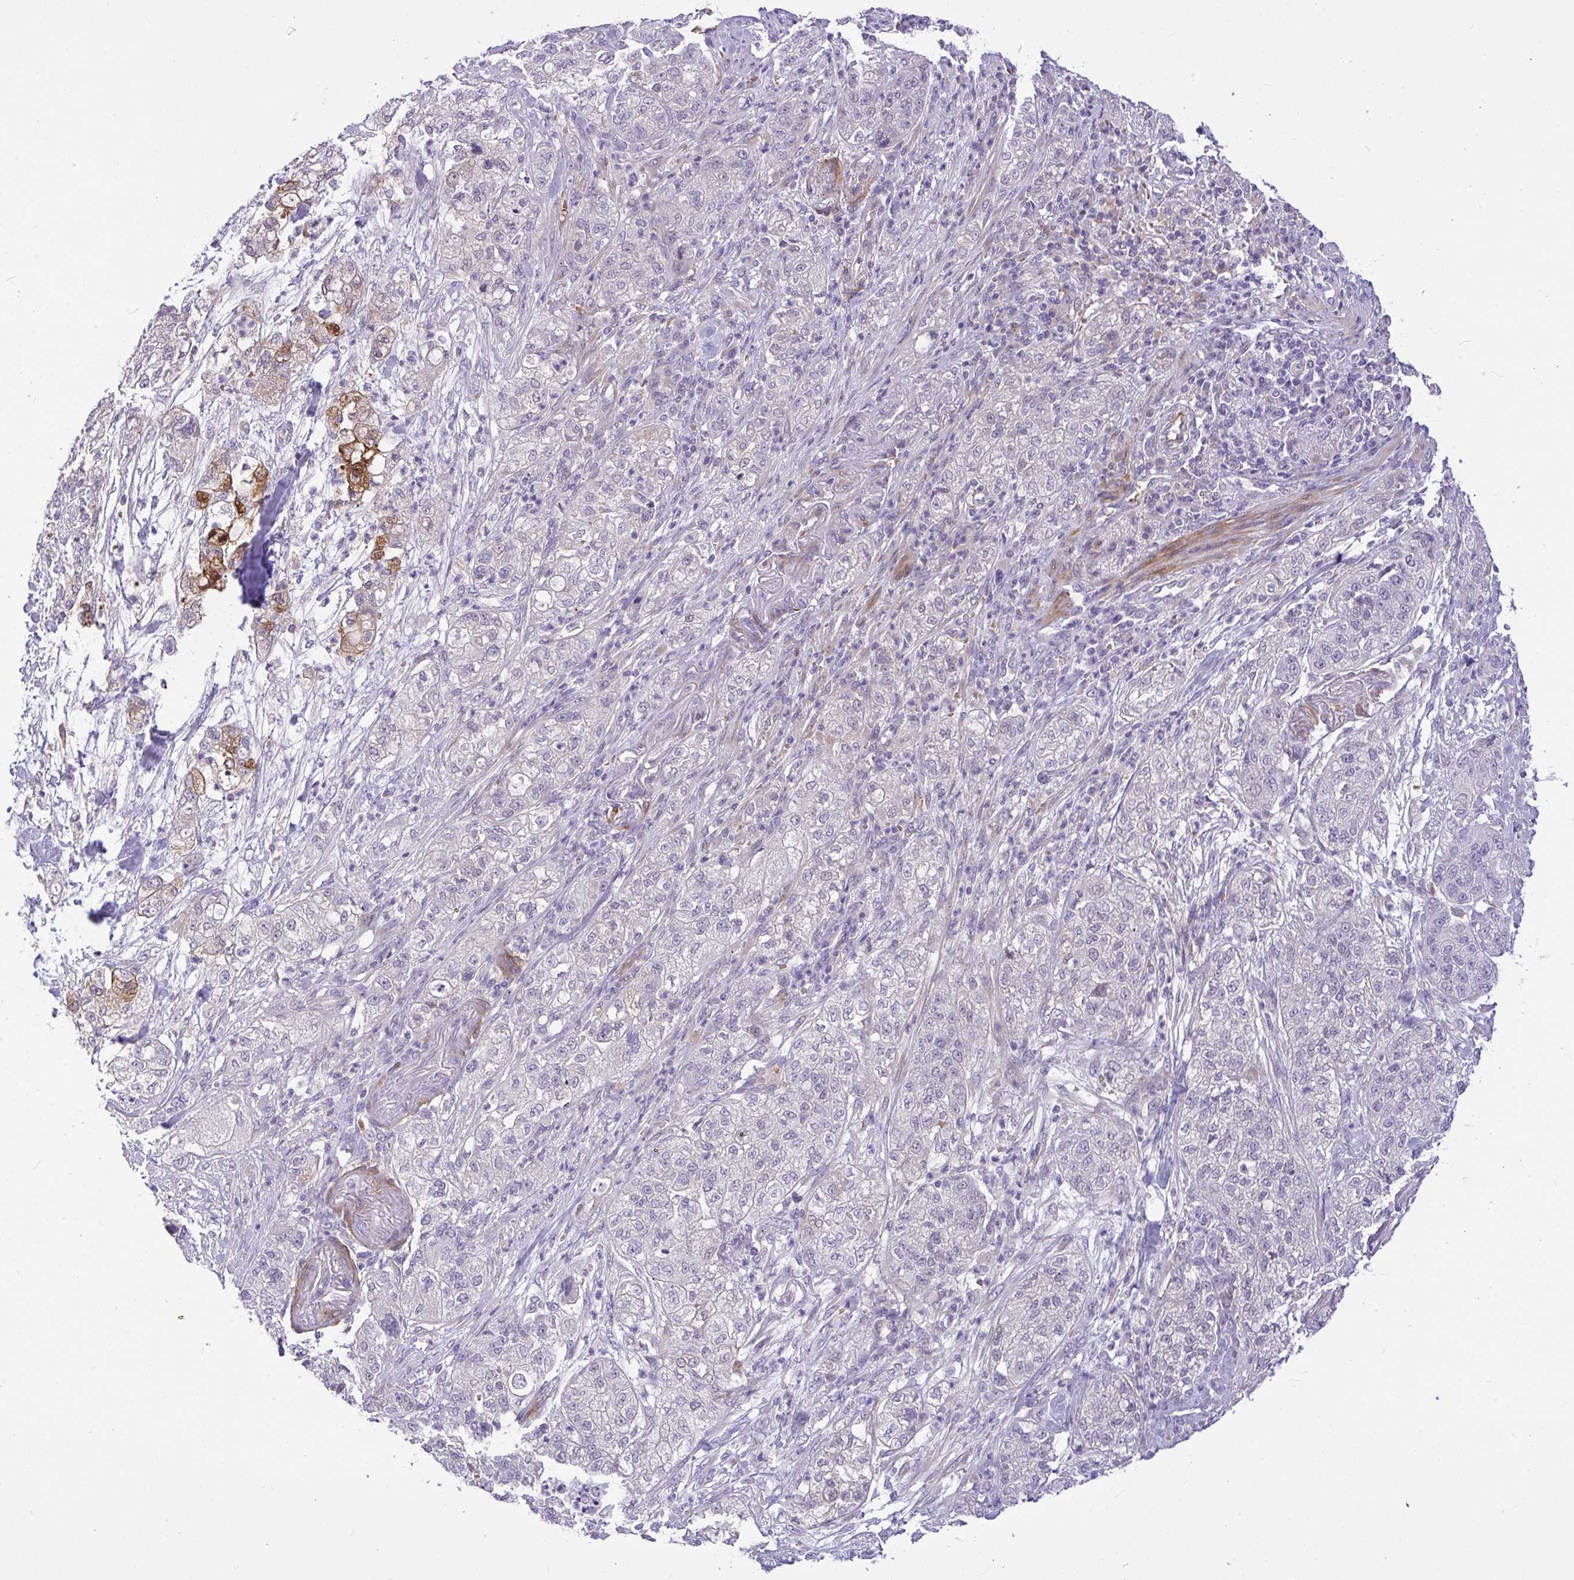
{"staining": {"intensity": "negative", "quantity": "none", "location": "none"}, "tissue": "pancreatic cancer", "cell_type": "Tumor cells", "image_type": "cancer", "snomed": [{"axis": "morphology", "description": "Adenocarcinoma, NOS"}, {"axis": "topography", "description": "Pancreas"}], "caption": "Tumor cells are negative for protein expression in human pancreatic cancer.", "gene": "MOCS1", "patient": {"sex": "female", "age": 78}}